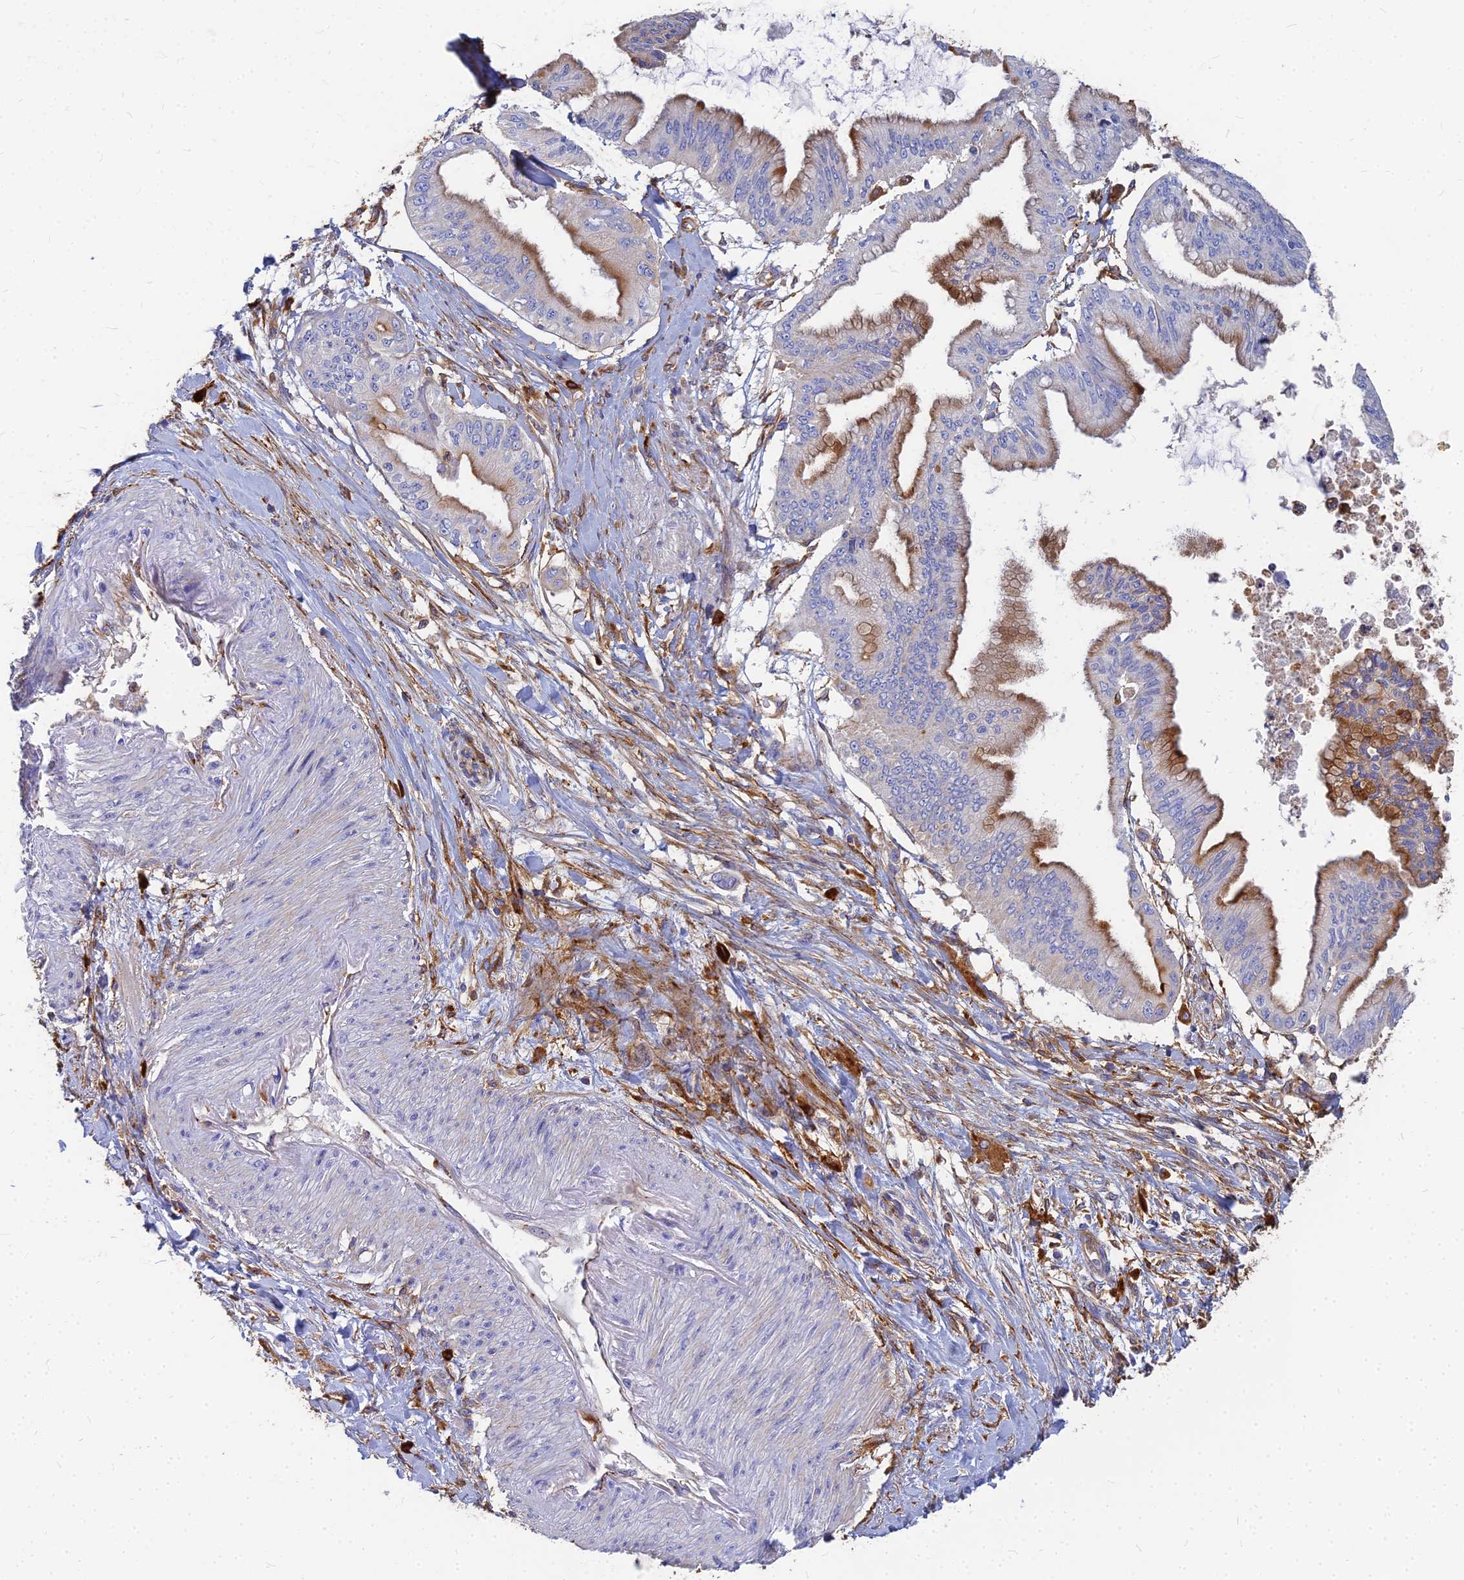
{"staining": {"intensity": "moderate", "quantity": "25%-75%", "location": "cytoplasmic/membranous"}, "tissue": "pancreatic cancer", "cell_type": "Tumor cells", "image_type": "cancer", "snomed": [{"axis": "morphology", "description": "Adenocarcinoma, NOS"}, {"axis": "topography", "description": "Pancreas"}], "caption": "Protein analysis of pancreatic cancer tissue demonstrates moderate cytoplasmic/membranous expression in approximately 25%-75% of tumor cells.", "gene": "VAT1", "patient": {"sex": "male", "age": 46}}